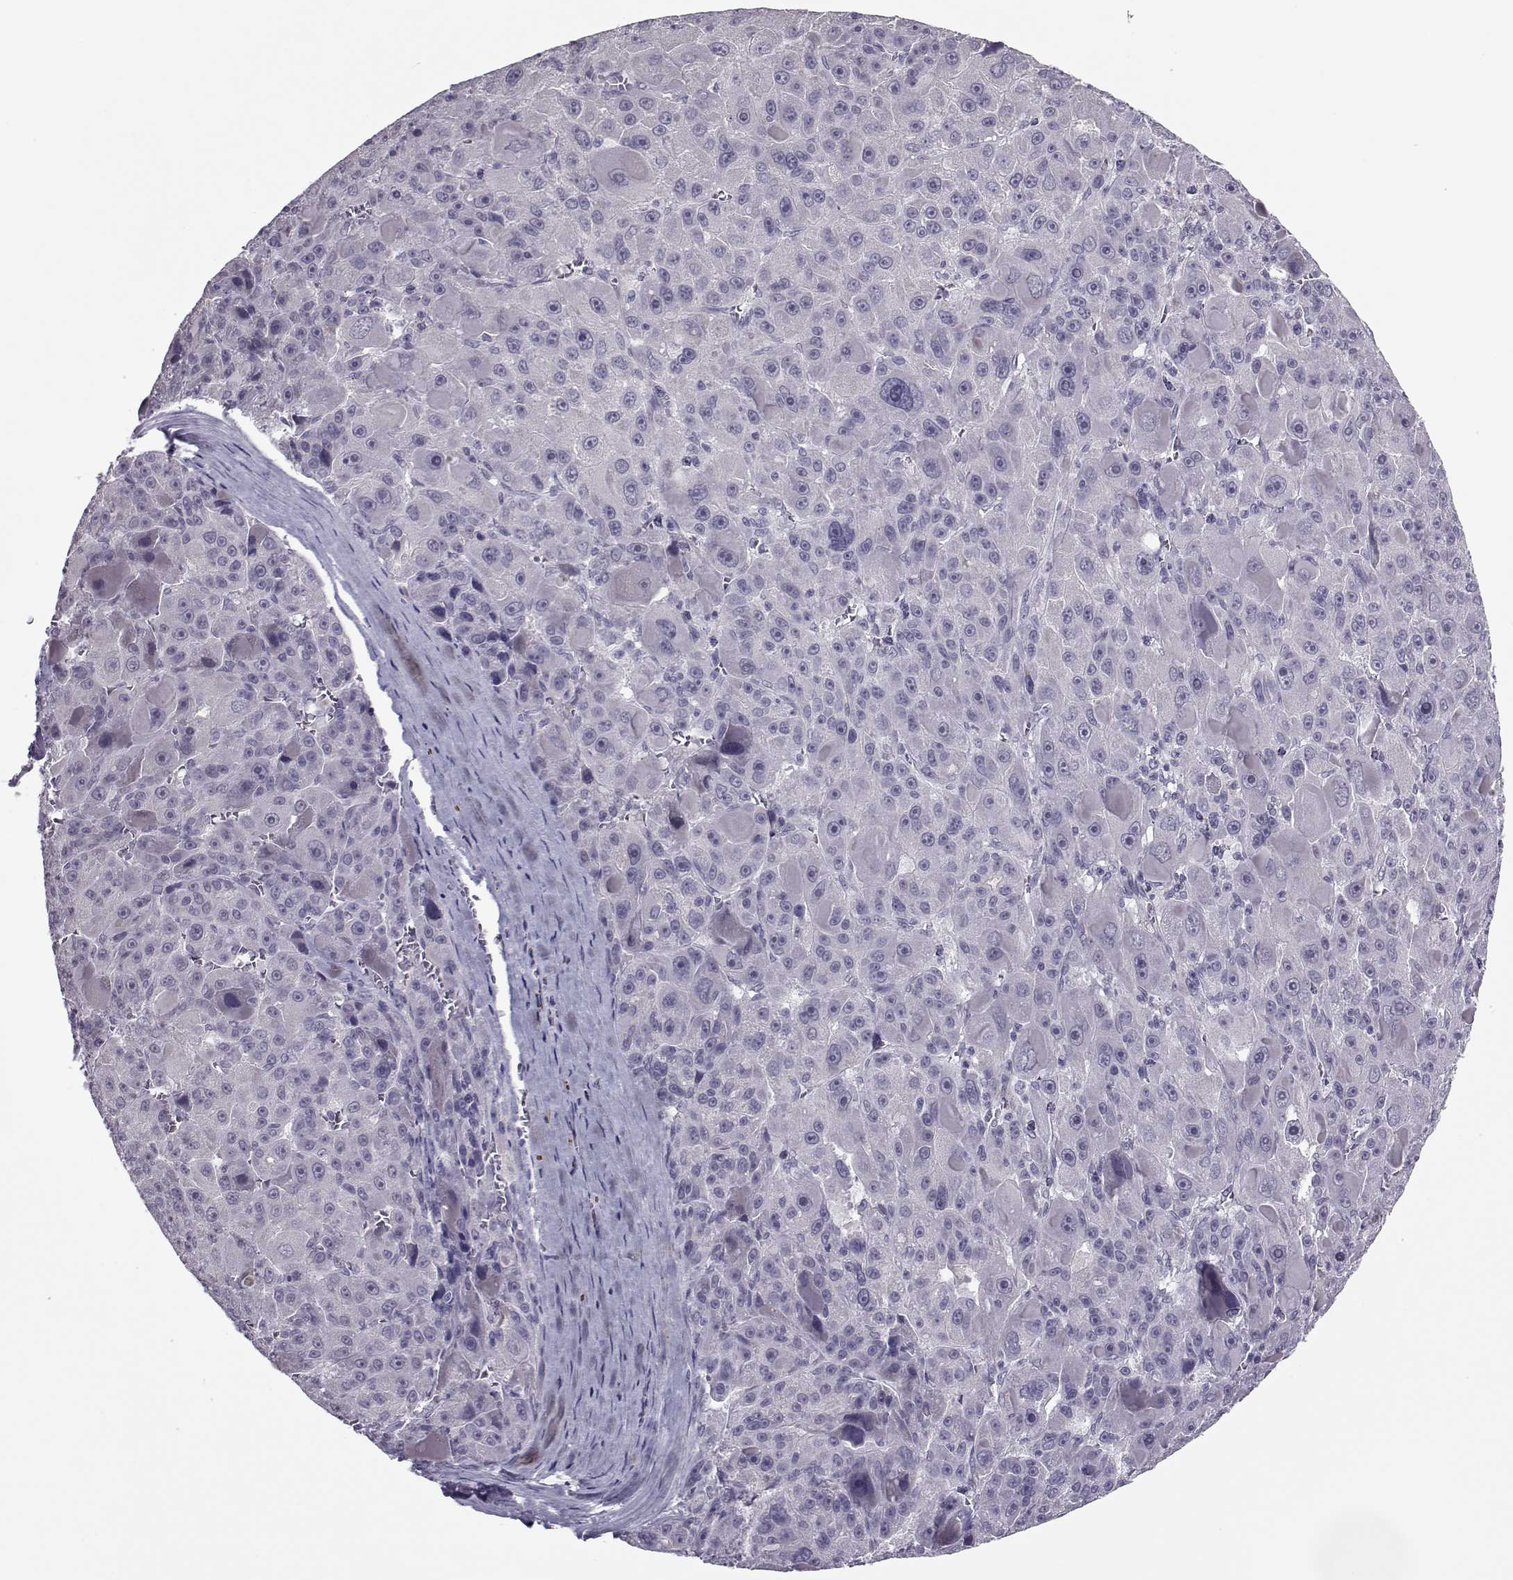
{"staining": {"intensity": "negative", "quantity": "none", "location": "none"}, "tissue": "liver cancer", "cell_type": "Tumor cells", "image_type": "cancer", "snomed": [{"axis": "morphology", "description": "Carcinoma, Hepatocellular, NOS"}, {"axis": "topography", "description": "Liver"}], "caption": "Hepatocellular carcinoma (liver) stained for a protein using immunohistochemistry shows no staining tumor cells.", "gene": "ASRGL1", "patient": {"sex": "male", "age": 76}}